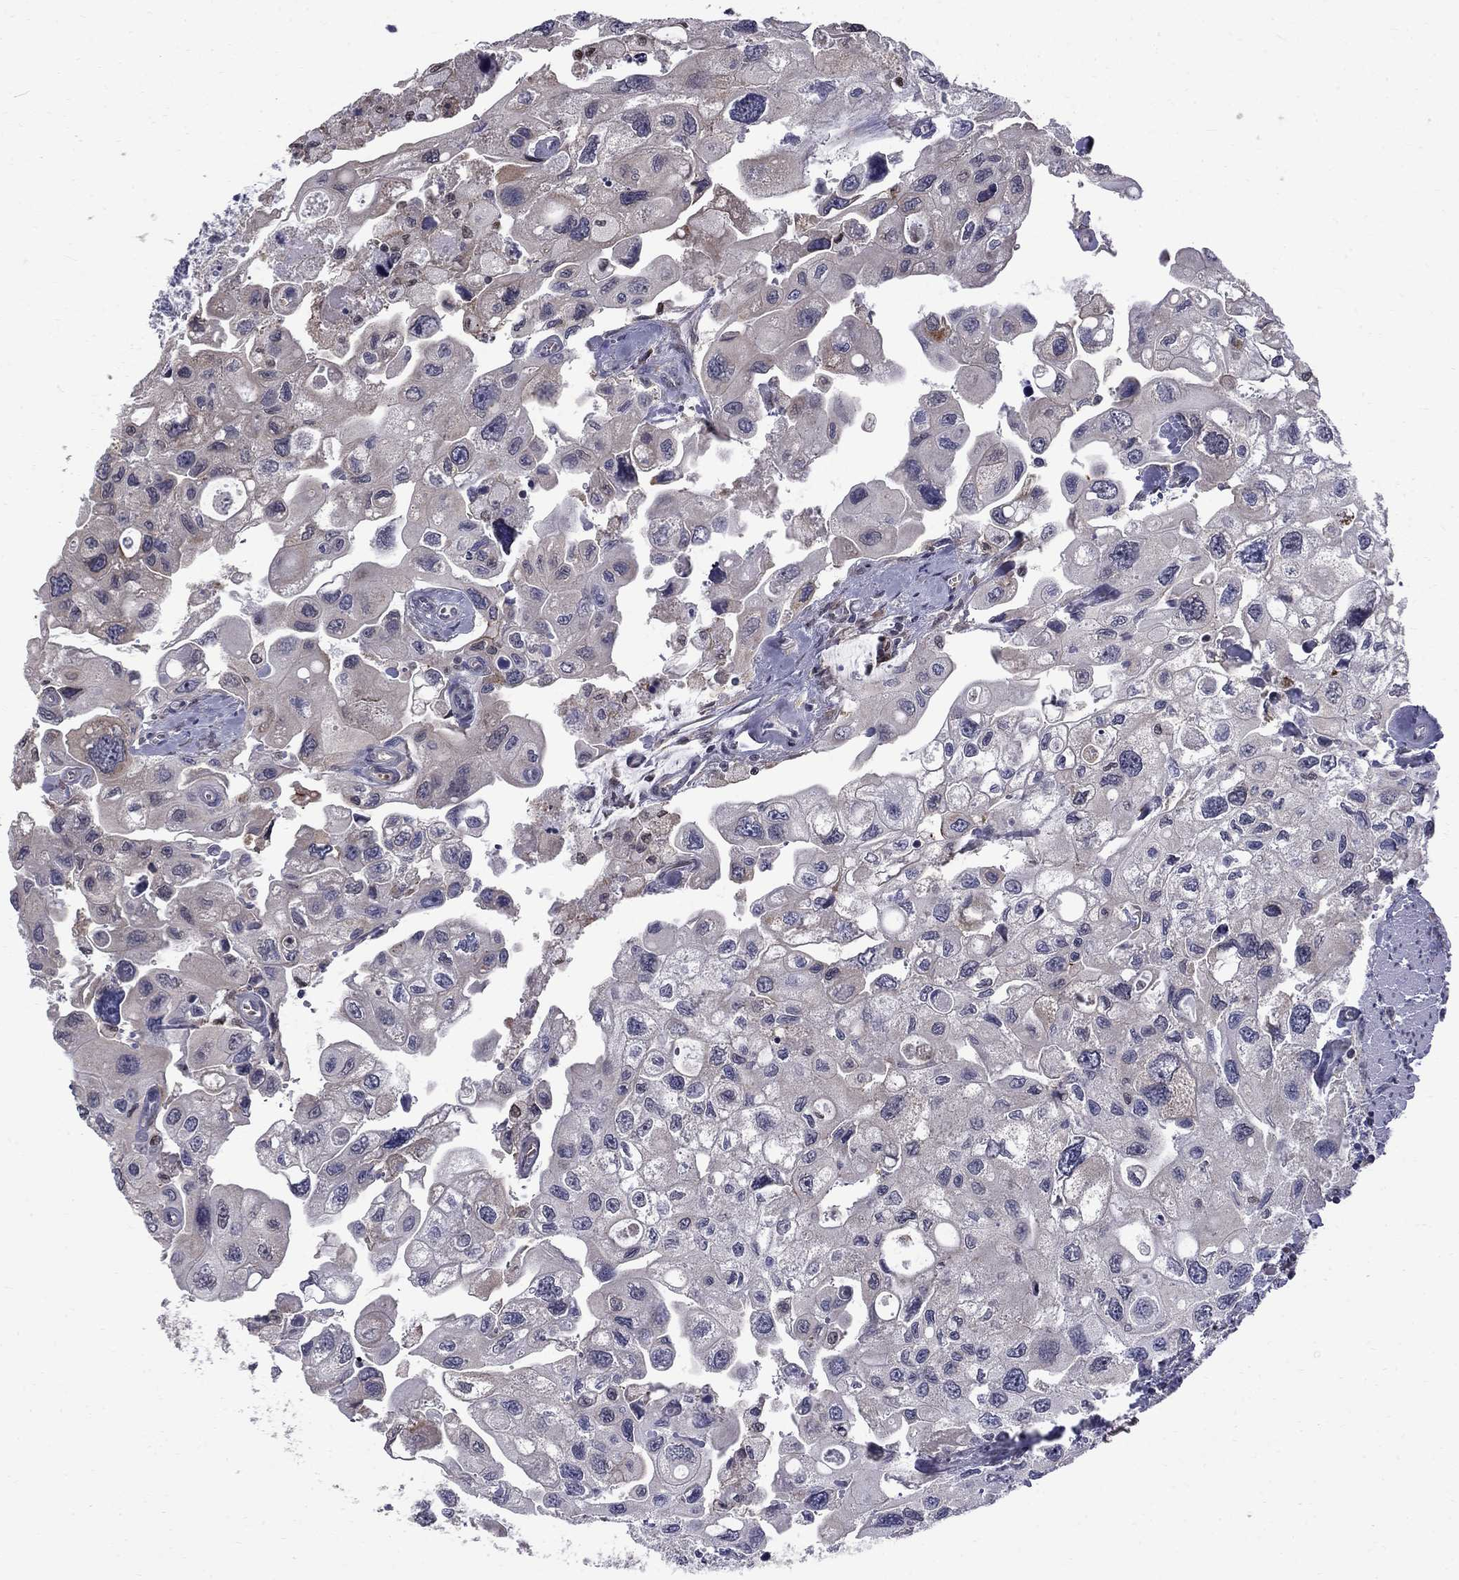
{"staining": {"intensity": "negative", "quantity": "none", "location": "none"}, "tissue": "urothelial cancer", "cell_type": "Tumor cells", "image_type": "cancer", "snomed": [{"axis": "morphology", "description": "Urothelial carcinoma, High grade"}, {"axis": "topography", "description": "Urinary bladder"}], "caption": "IHC of human urothelial carcinoma (high-grade) reveals no positivity in tumor cells.", "gene": "HSPB2", "patient": {"sex": "male", "age": 59}}